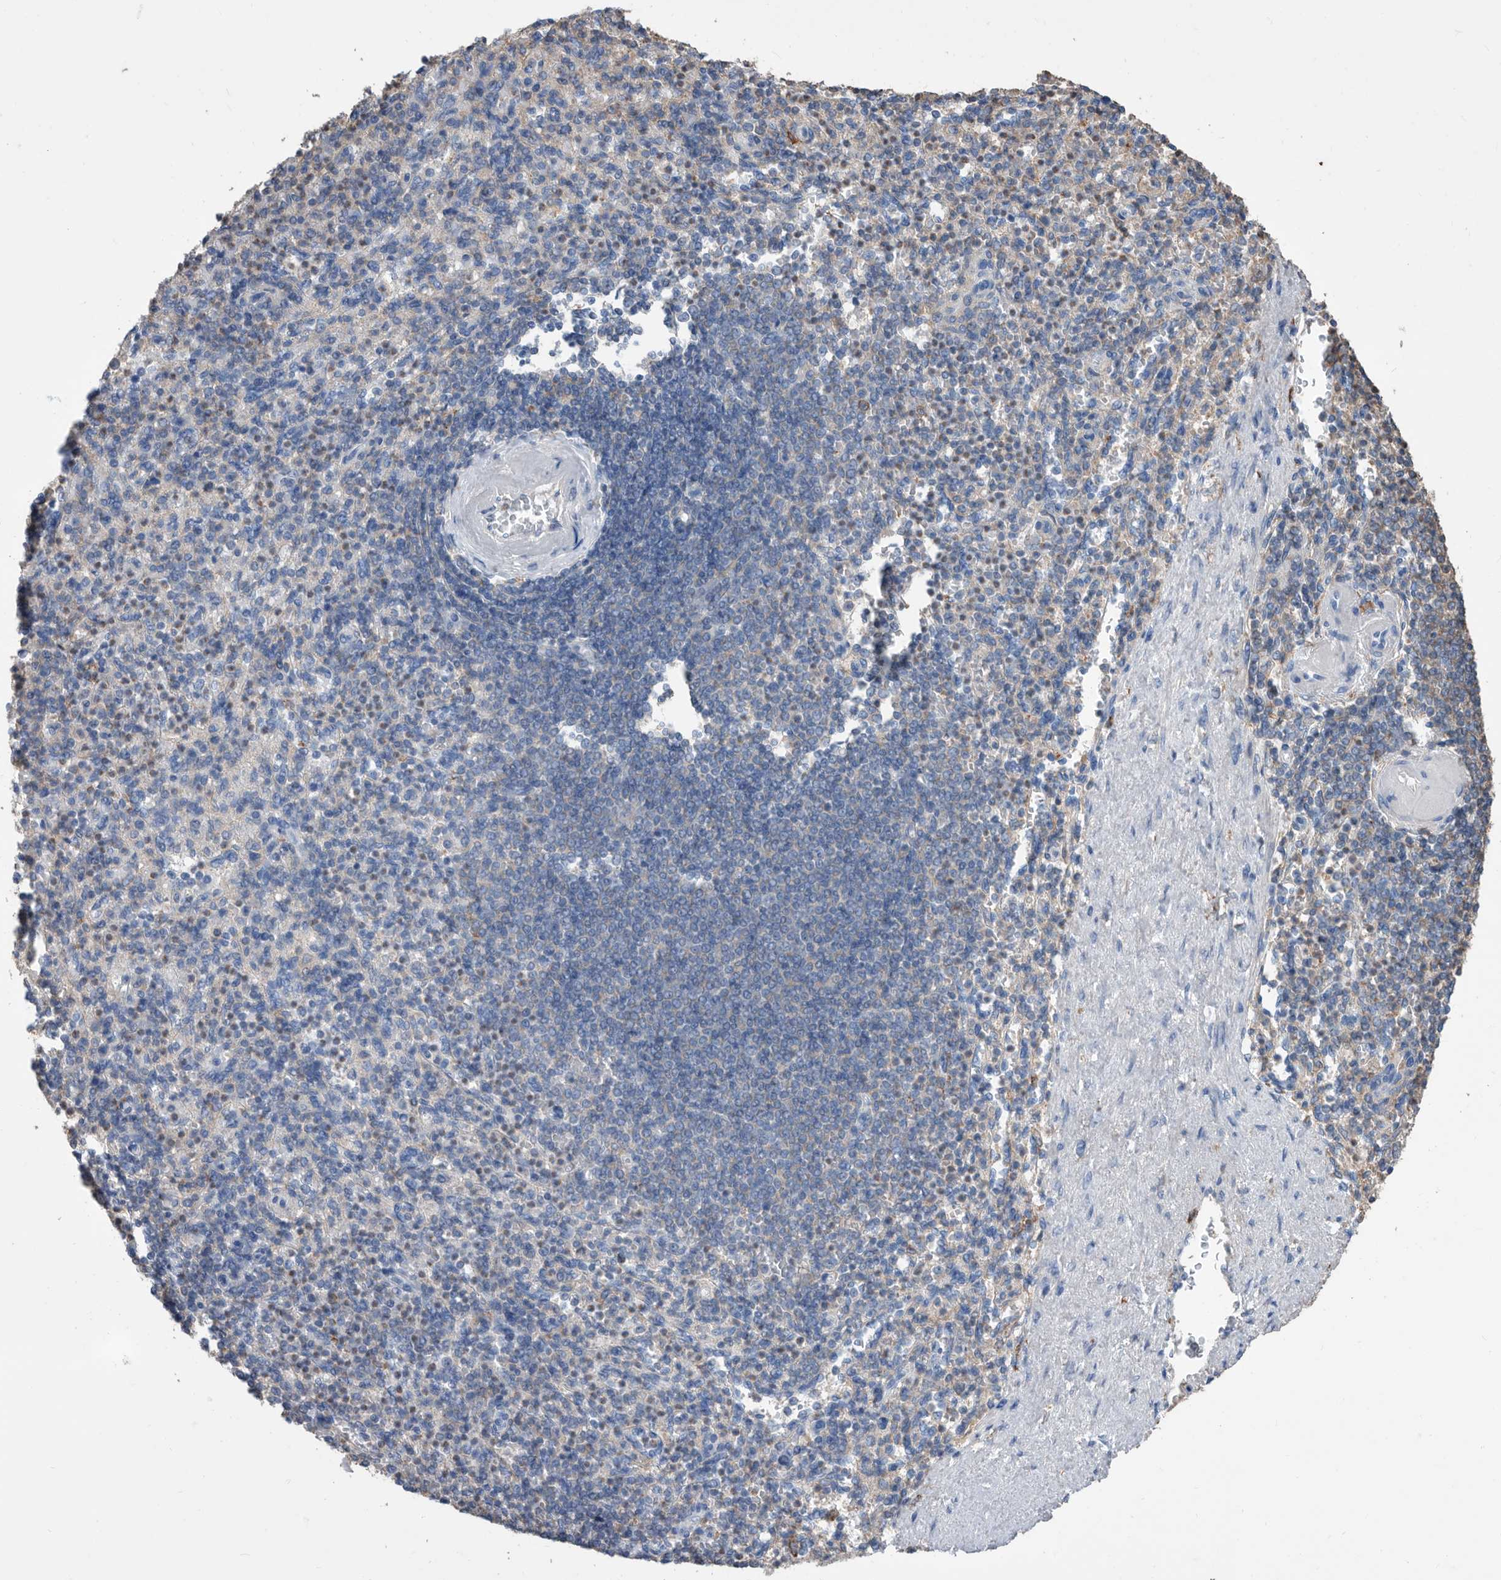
{"staining": {"intensity": "weak", "quantity": "25%-75%", "location": "cytoplasmic/membranous"}, "tissue": "spleen", "cell_type": "Cells in red pulp", "image_type": "normal", "snomed": [{"axis": "morphology", "description": "Normal tissue, NOS"}, {"axis": "topography", "description": "Spleen"}], "caption": "Immunohistochemical staining of normal spleen reveals low levels of weak cytoplasmic/membranous expression in approximately 25%-75% of cells in red pulp.", "gene": "MS4A4A", "patient": {"sex": "female", "age": 74}}